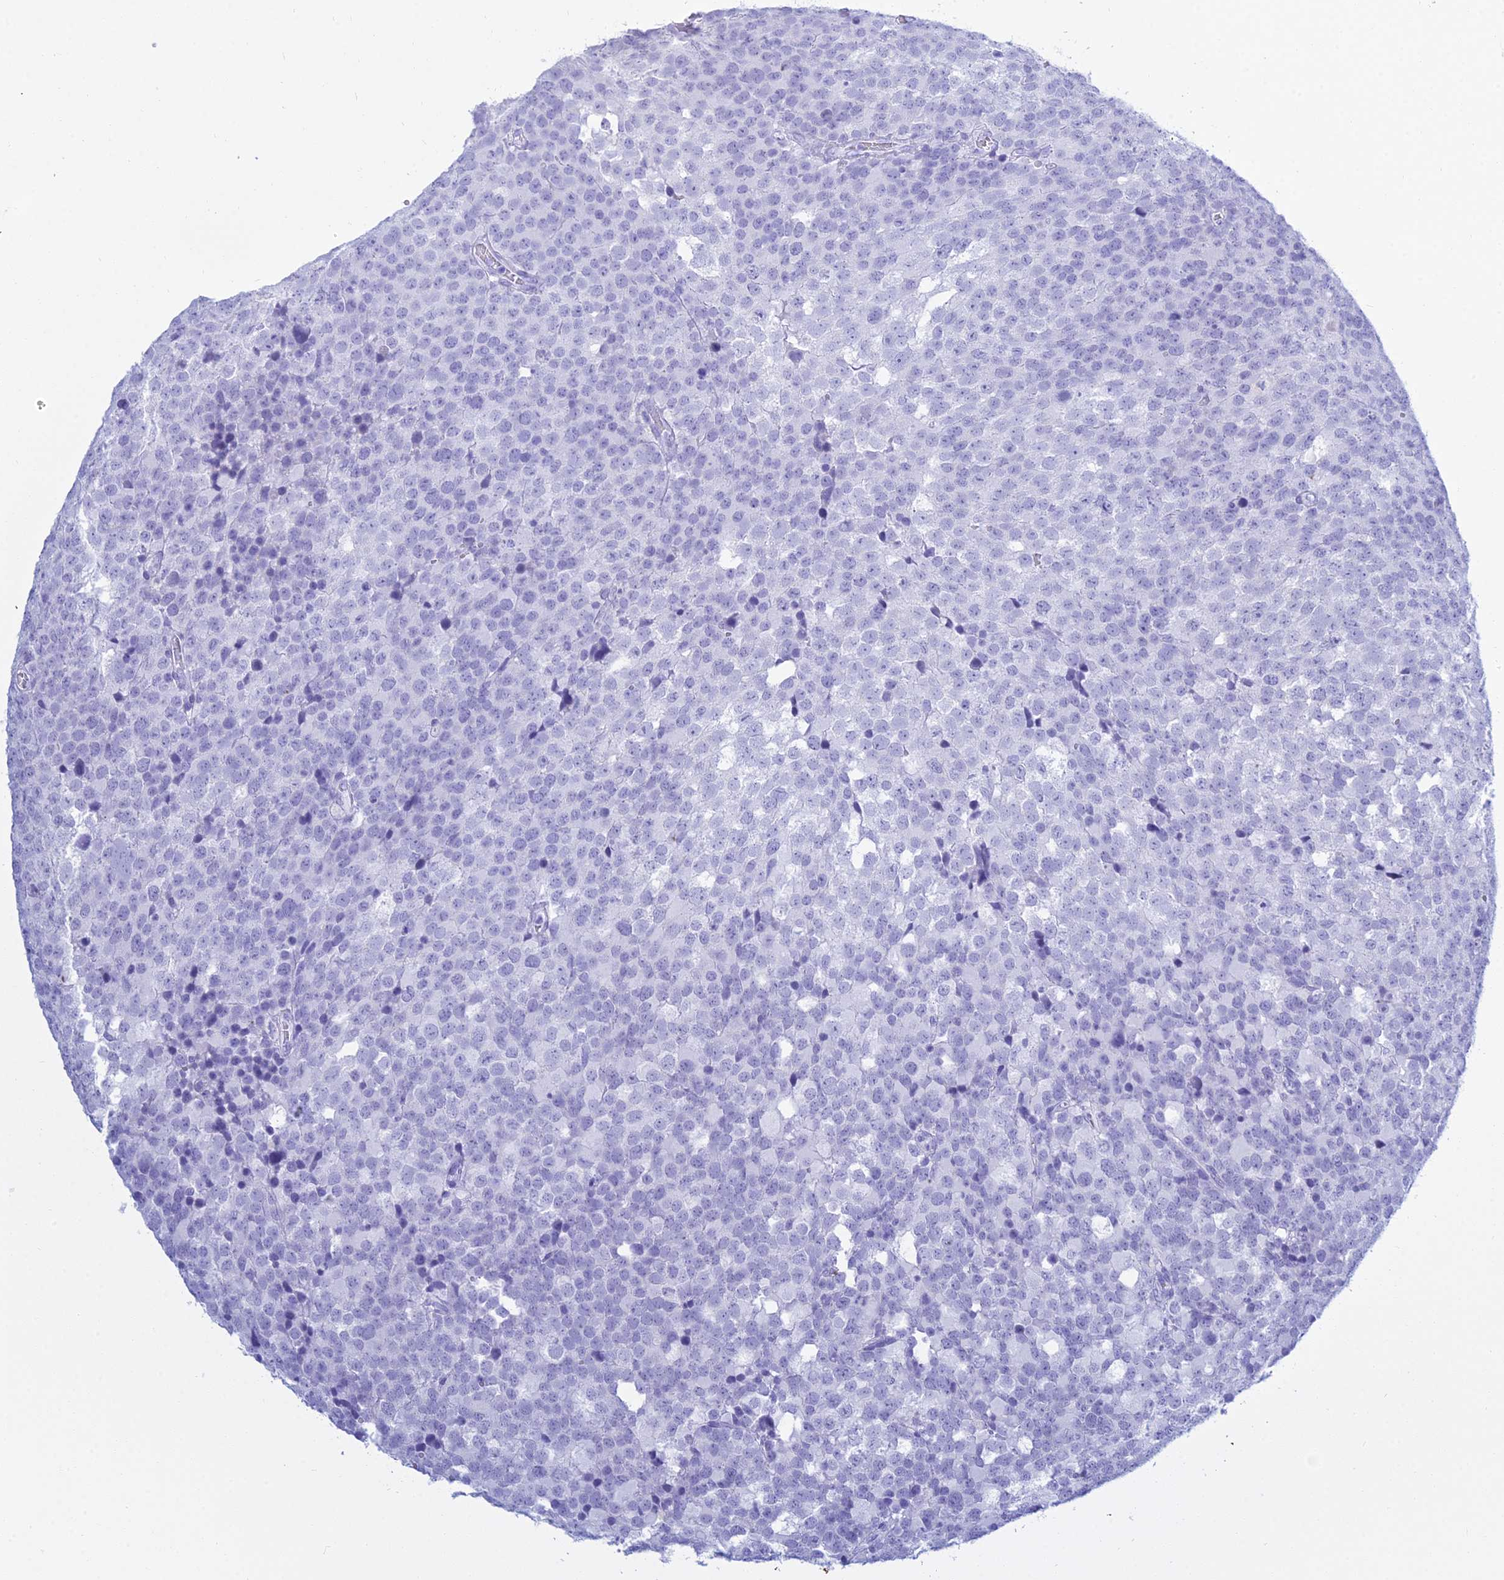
{"staining": {"intensity": "negative", "quantity": "none", "location": "none"}, "tissue": "testis cancer", "cell_type": "Tumor cells", "image_type": "cancer", "snomed": [{"axis": "morphology", "description": "Seminoma, NOS"}, {"axis": "topography", "description": "Testis"}], "caption": "A histopathology image of testis cancer (seminoma) stained for a protein shows no brown staining in tumor cells.", "gene": "PATE4", "patient": {"sex": "male", "age": 71}}